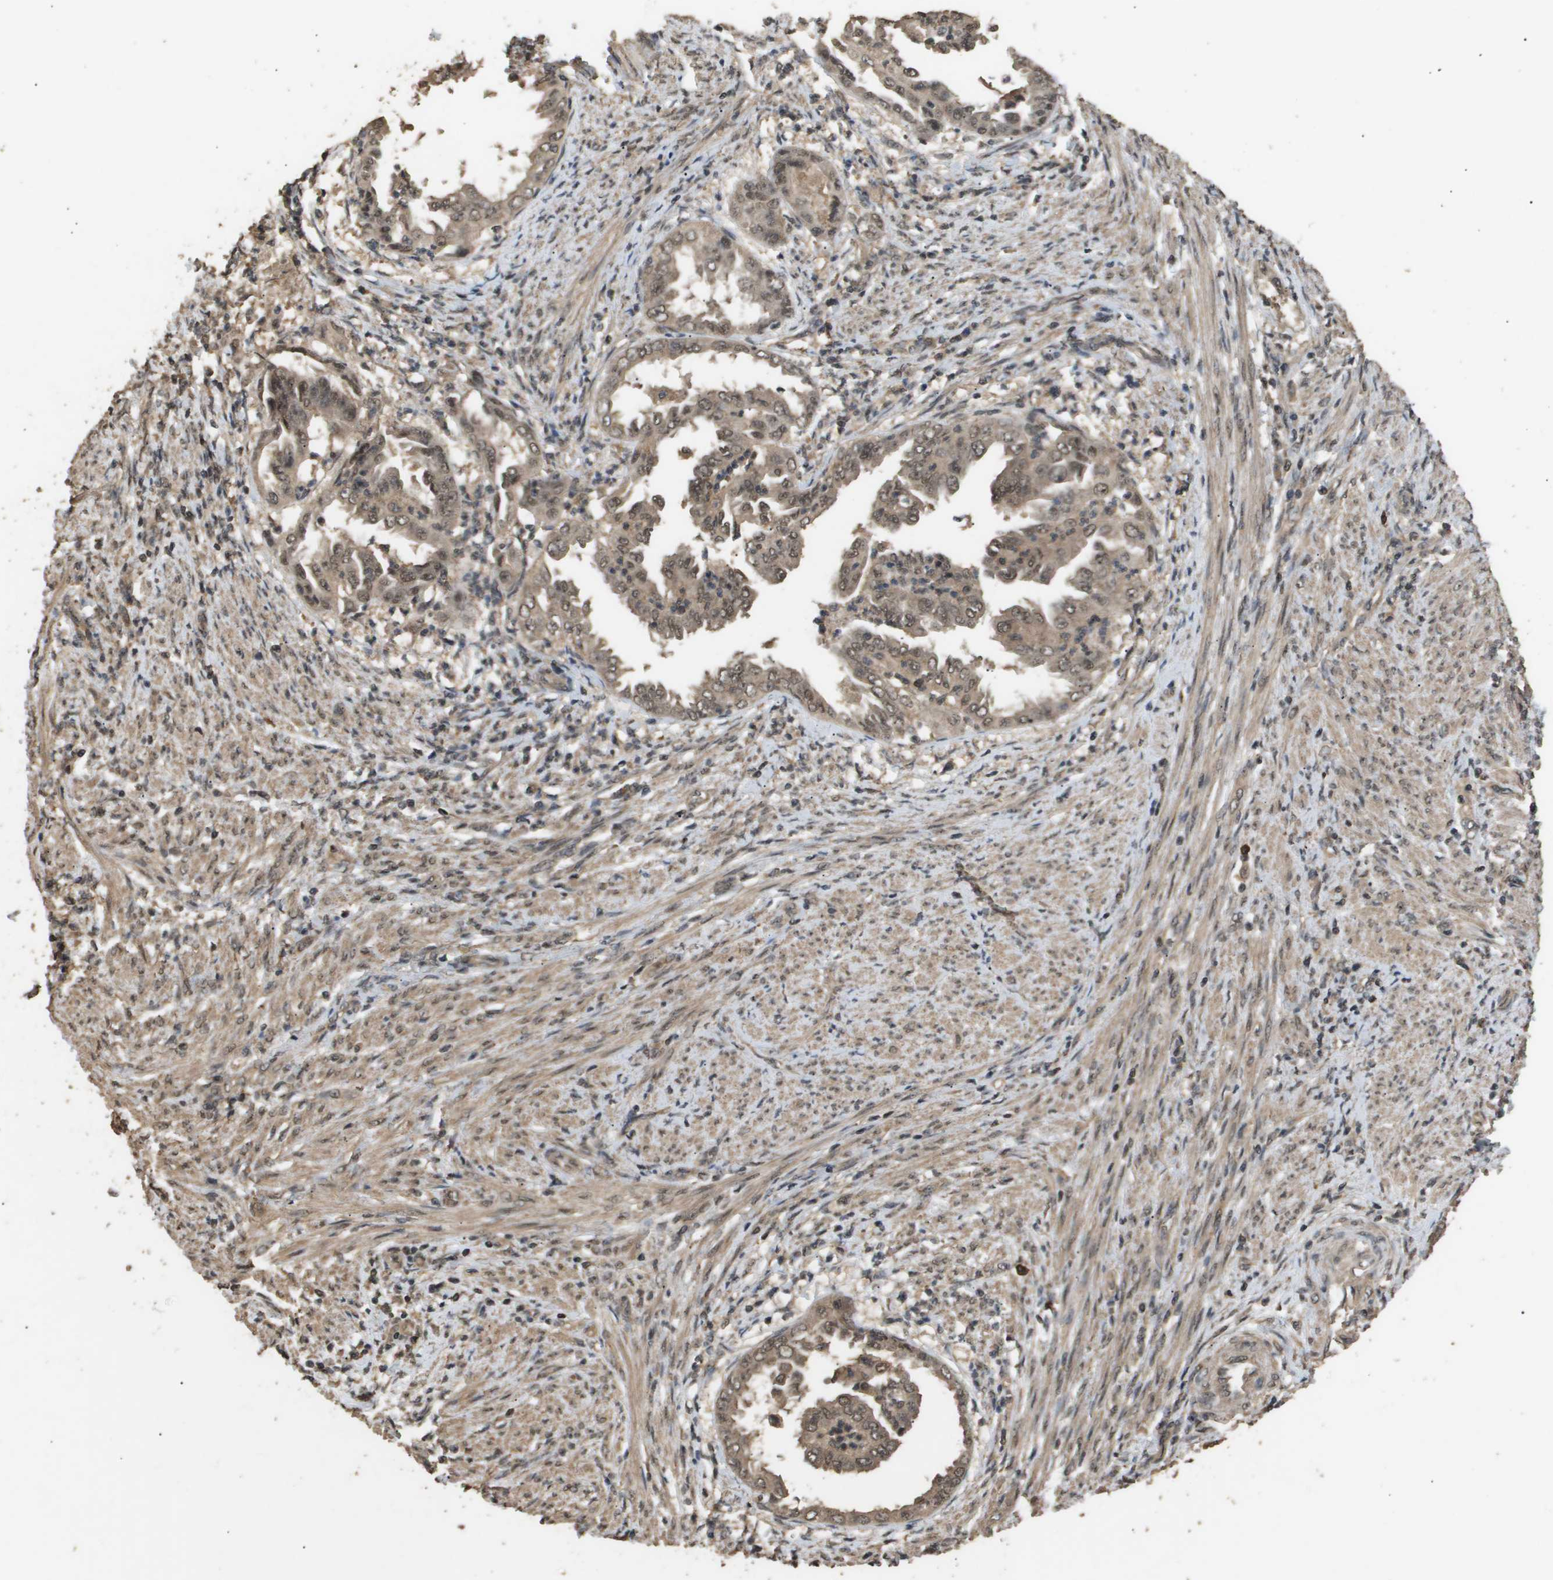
{"staining": {"intensity": "moderate", "quantity": ">75%", "location": "cytoplasmic/membranous,nuclear"}, "tissue": "endometrial cancer", "cell_type": "Tumor cells", "image_type": "cancer", "snomed": [{"axis": "morphology", "description": "Adenocarcinoma, NOS"}, {"axis": "topography", "description": "Endometrium"}], "caption": "Protein expression by immunohistochemistry (IHC) shows moderate cytoplasmic/membranous and nuclear positivity in approximately >75% of tumor cells in adenocarcinoma (endometrial). The protein of interest is shown in brown color, while the nuclei are stained blue.", "gene": "ING1", "patient": {"sex": "female", "age": 85}}